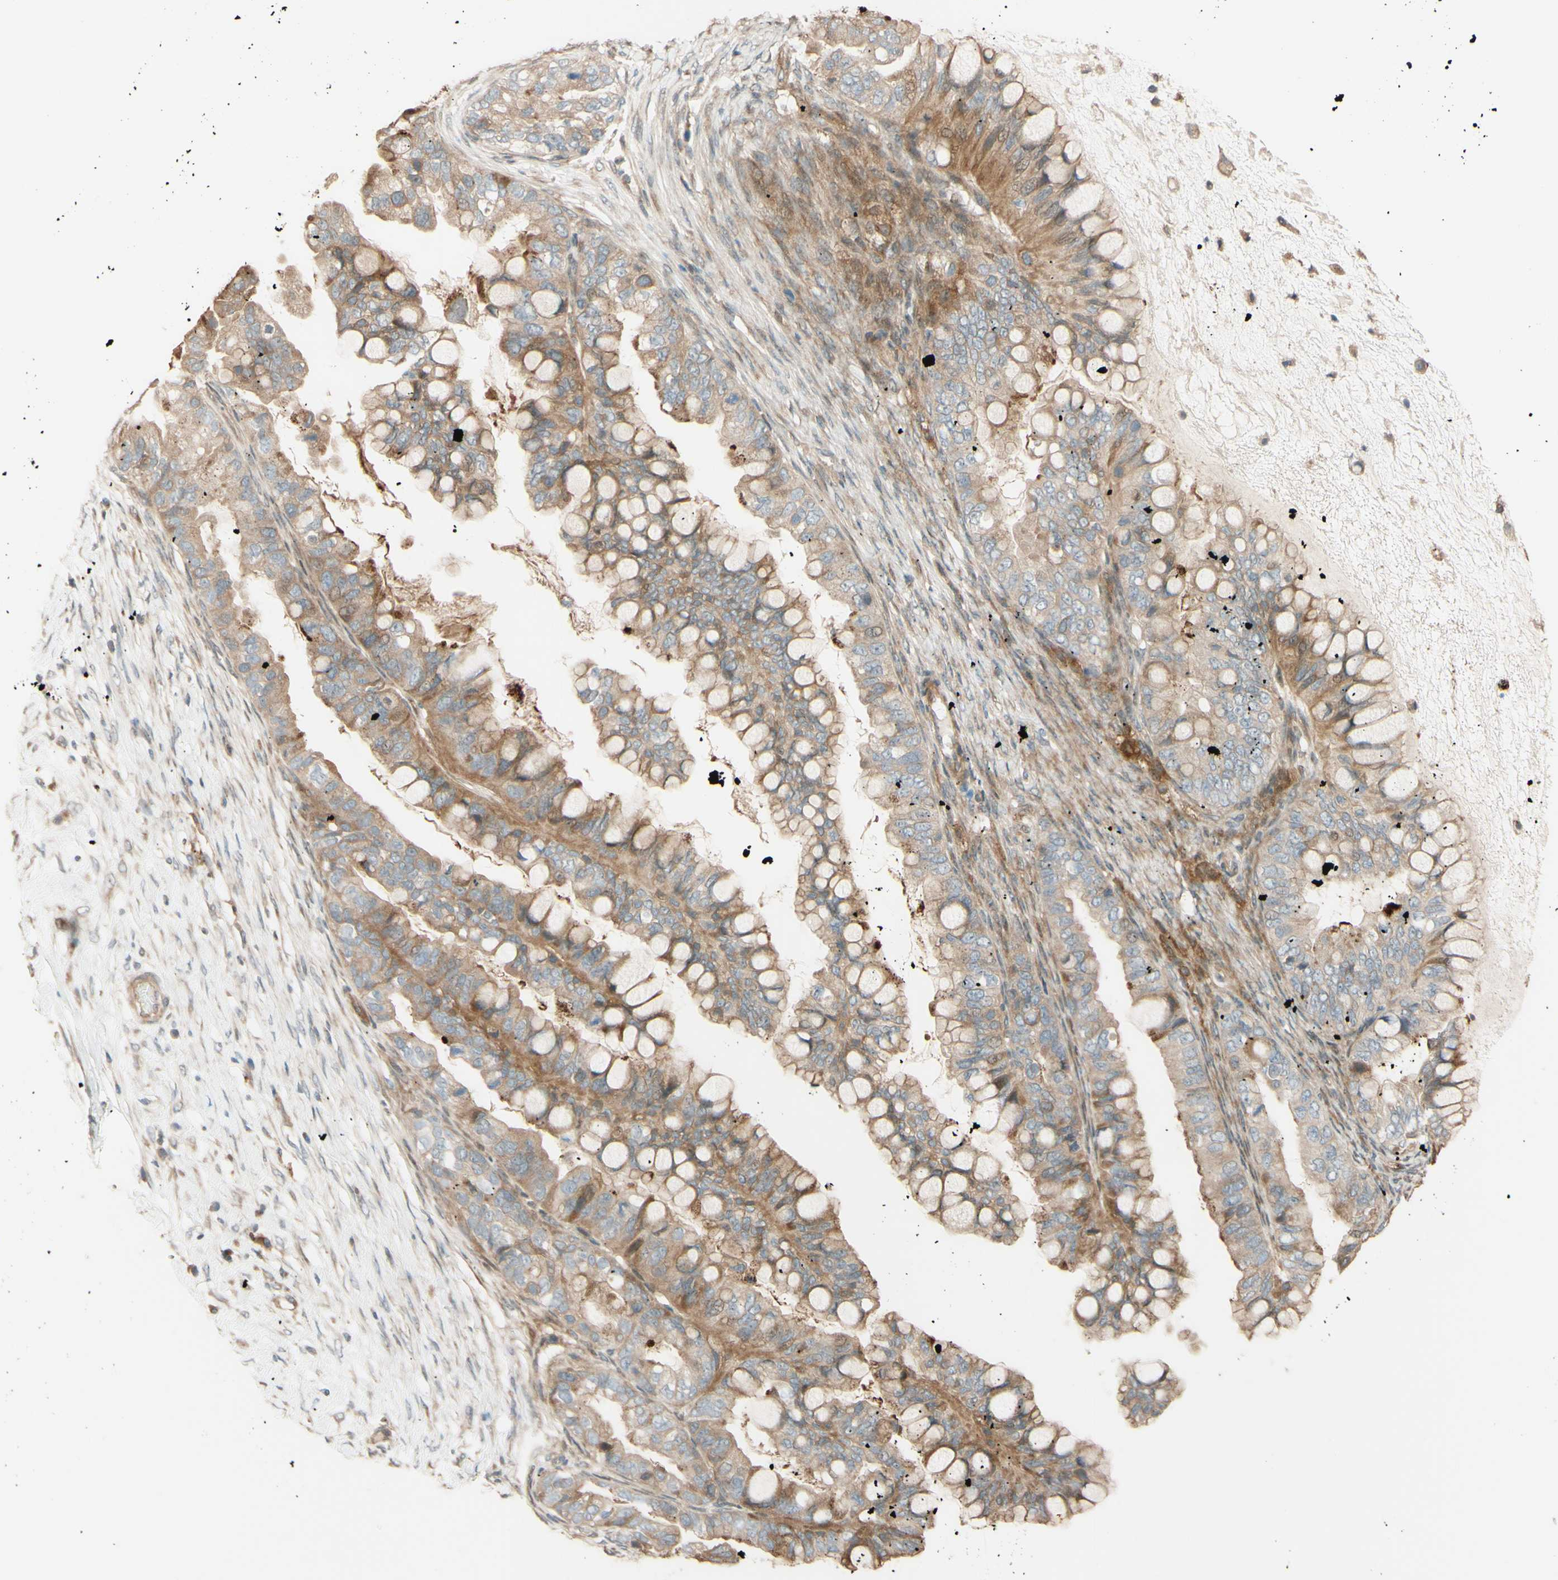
{"staining": {"intensity": "weak", "quantity": ">75%", "location": "cytoplasmic/membranous"}, "tissue": "ovarian cancer", "cell_type": "Tumor cells", "image_type": "cancer", "snomed": [{"axis": "morphology", "description": "Cystadenocarcinoma, mucinous, NOS"}, {"axis": "topography", "description": "Ovary"}], "caption": "Immunohistochemical staining of ovarian mucinous cystadenocarcinoma displays low levels of weak cytoplasmic/membranous protein staining in approximately >75% of tumor cells.", "gene": "RNF19A", "patient": {"sex": "female", "age": 80}}